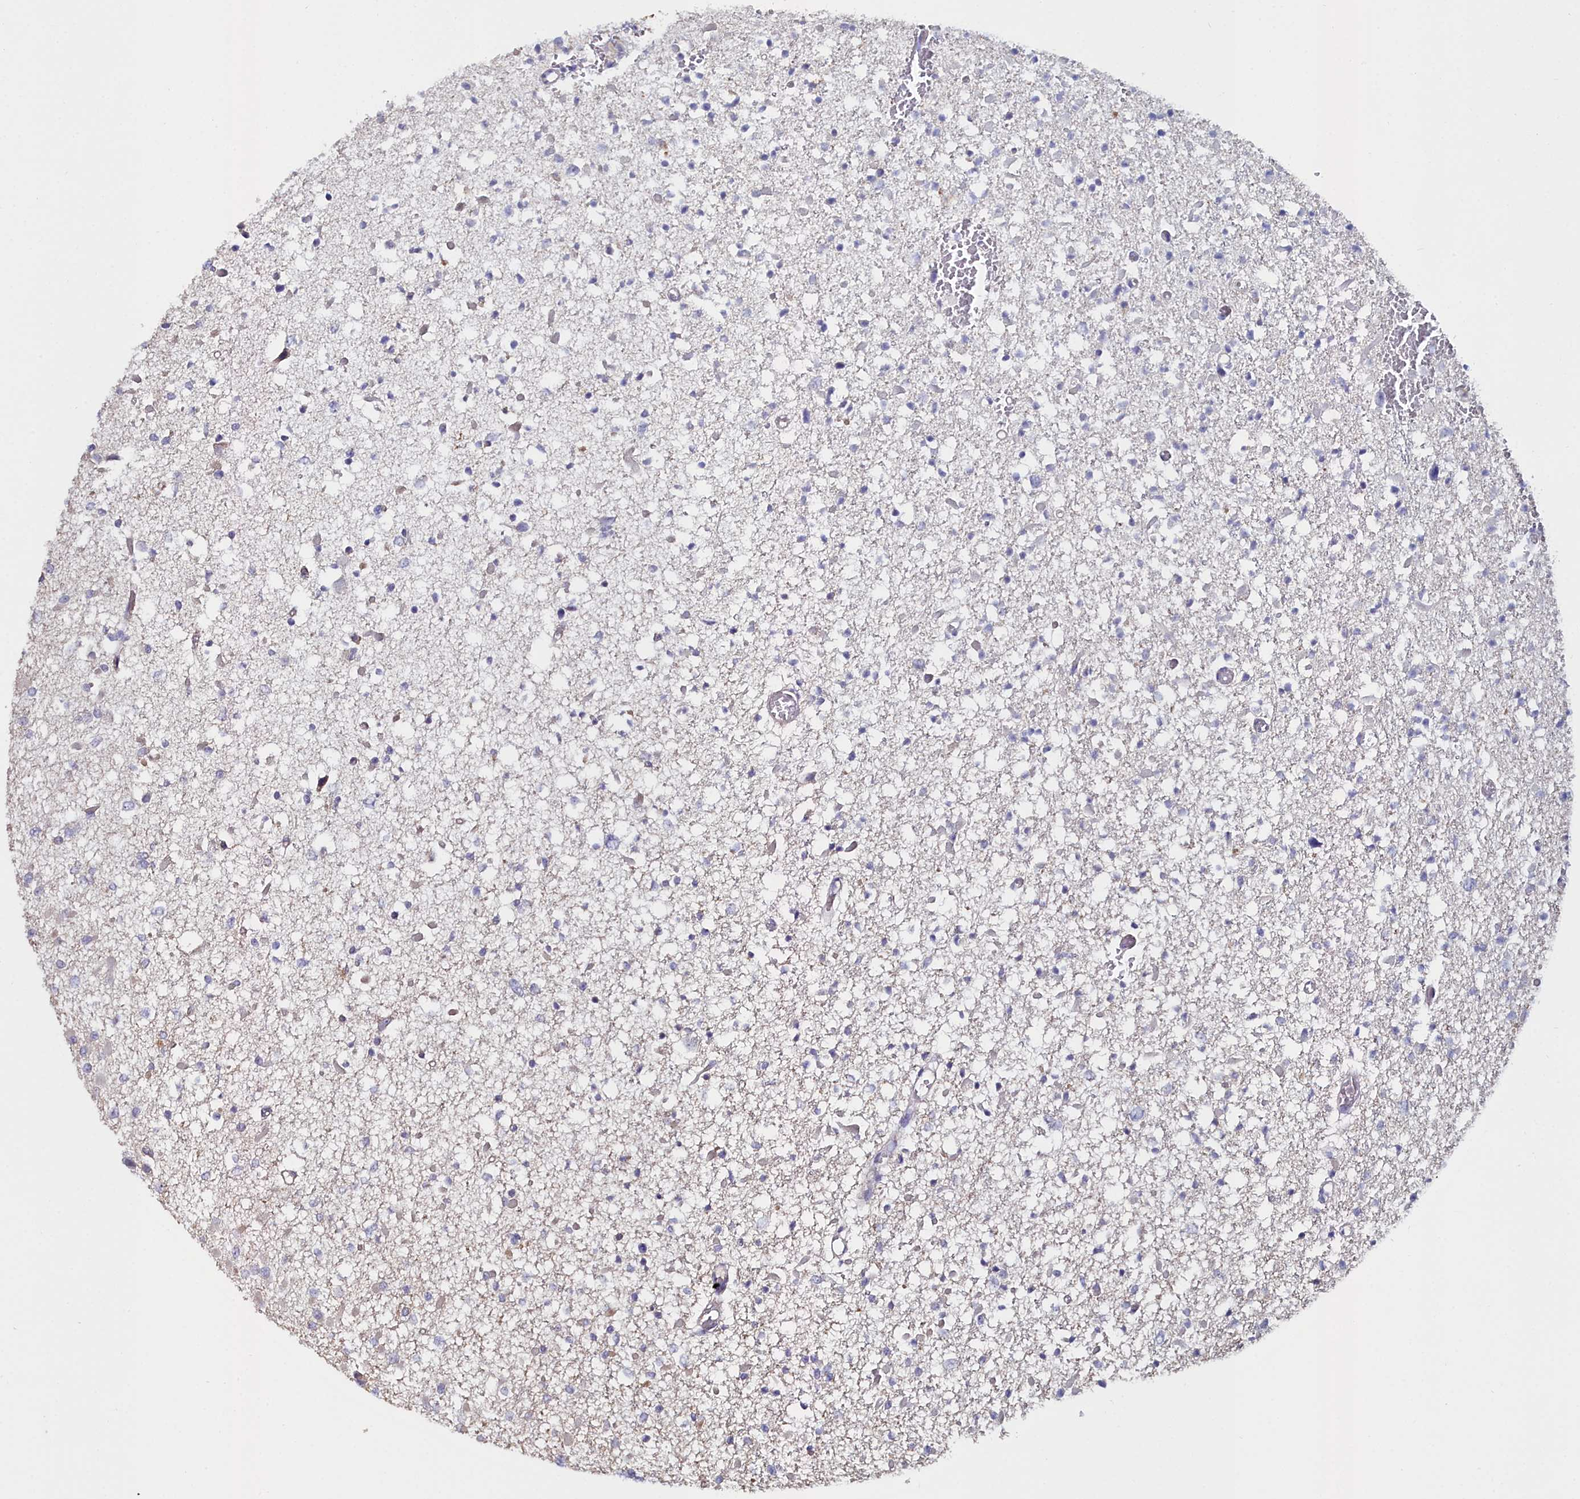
{"staining": {"intensity": "negative", "quantity": "none", "location": "none"}, "tissue": "glioma", "cell_type": "Tumor cells", "image_type": "cancer", "snomed": [{"axis": "morphology", "description": "Glioma, malignant, Low grade"}, {"axis": "topography", "description": "Brain"}], "caption": "Malignant glioma (low-grade) was stained to show a protein in brown. There is no significant positivity in tumor cells.", "gene": "C4orf19", "patient": {"sex": "female", "age": 22}}